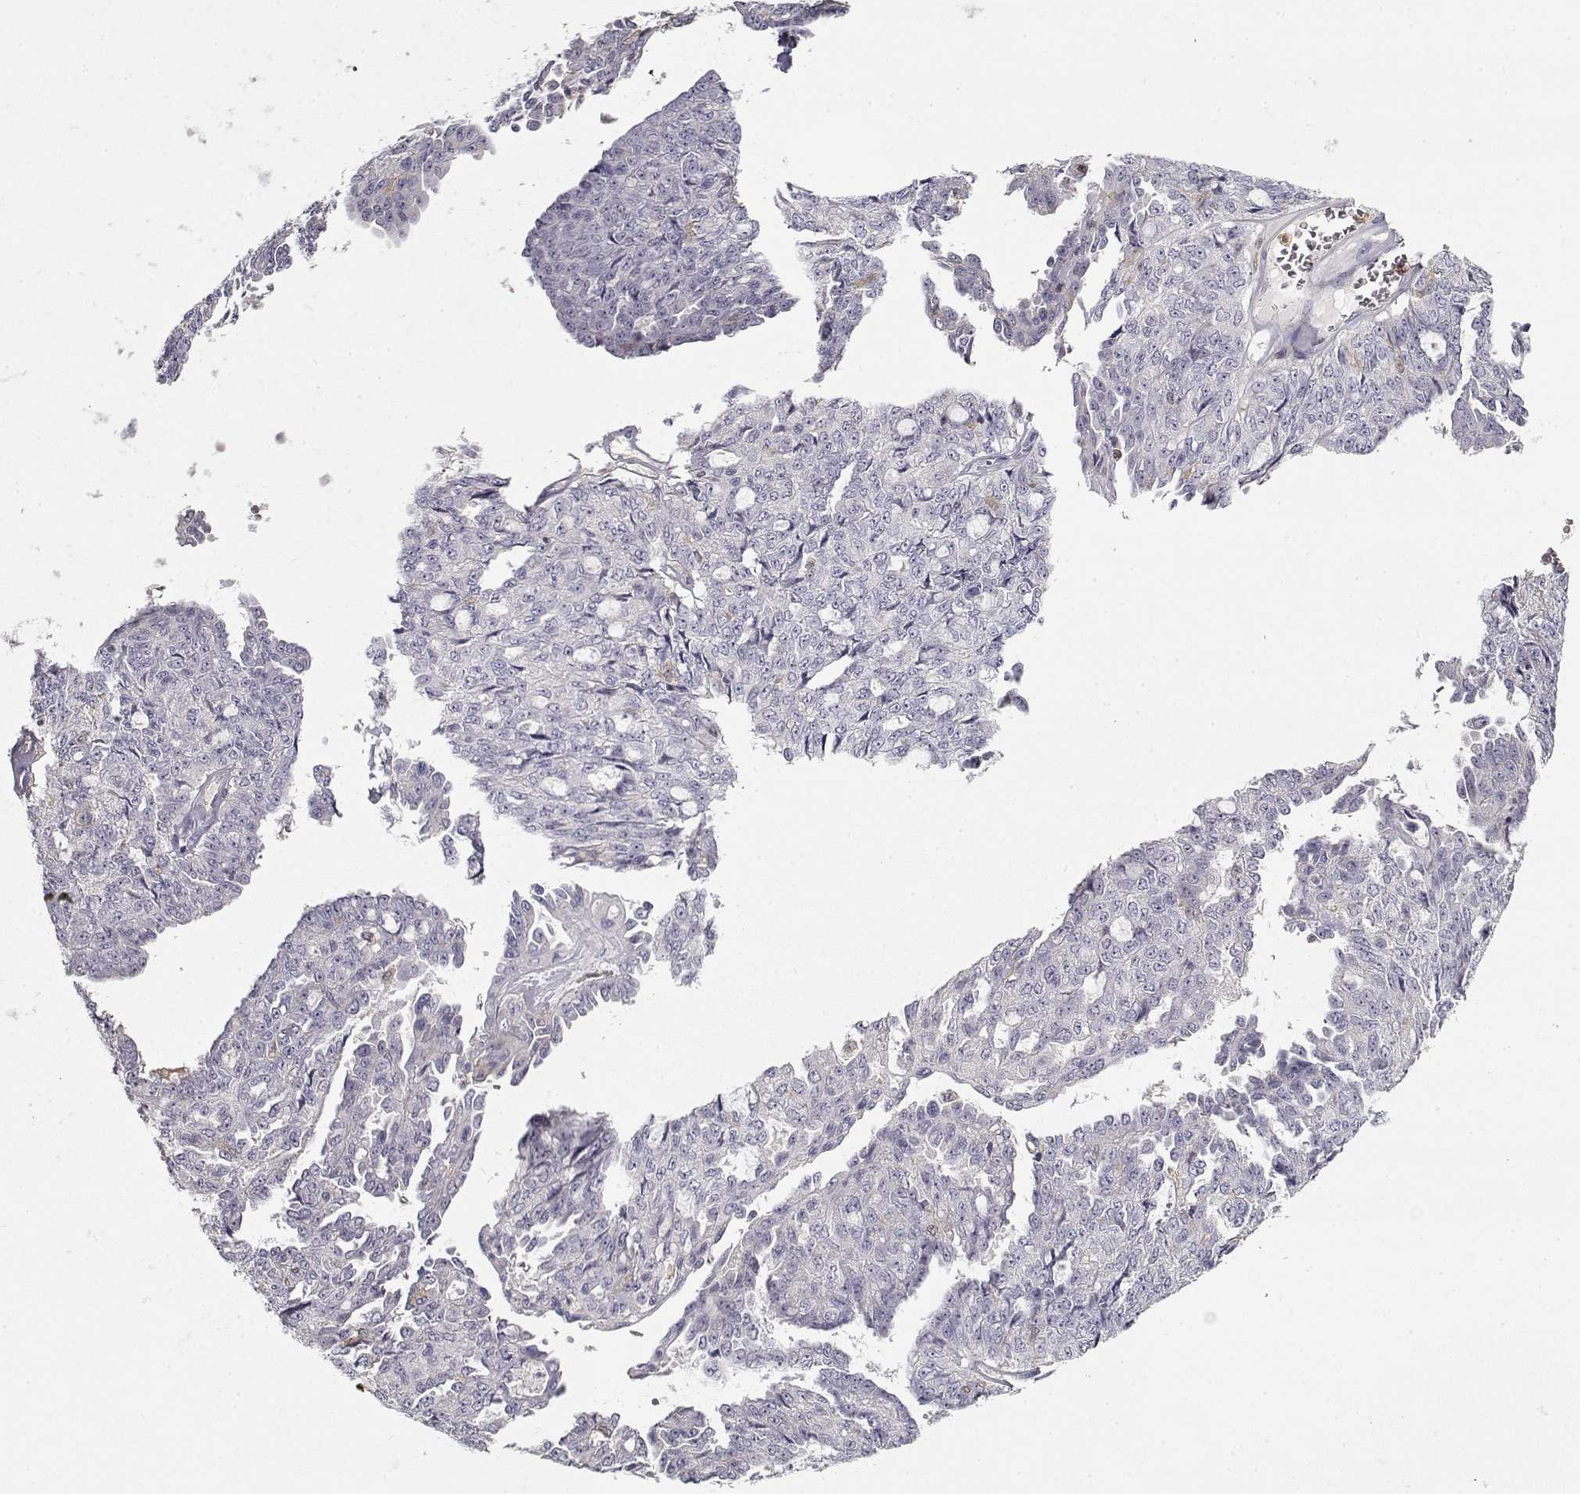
{"staining": {"intensity": "negative", "quantity": "none", "location": "none"}, "tissue": "ovarian cancer", "cell_type": "Tumor cells", "image_type": "cancer", "snomed": [{"axis": "morphology", "description": "Cystadenocarcinoma, serous, NOS"}, {"axis": "topography", "description": "Ovary"}], "caption": "A photomicrograph of serous cystadenocarcinoma (ovarian) stained for a protein displays no brown staining in tumor cells.", "gene": "VAV1", "patient": {"sex": "female", "age": 71}}